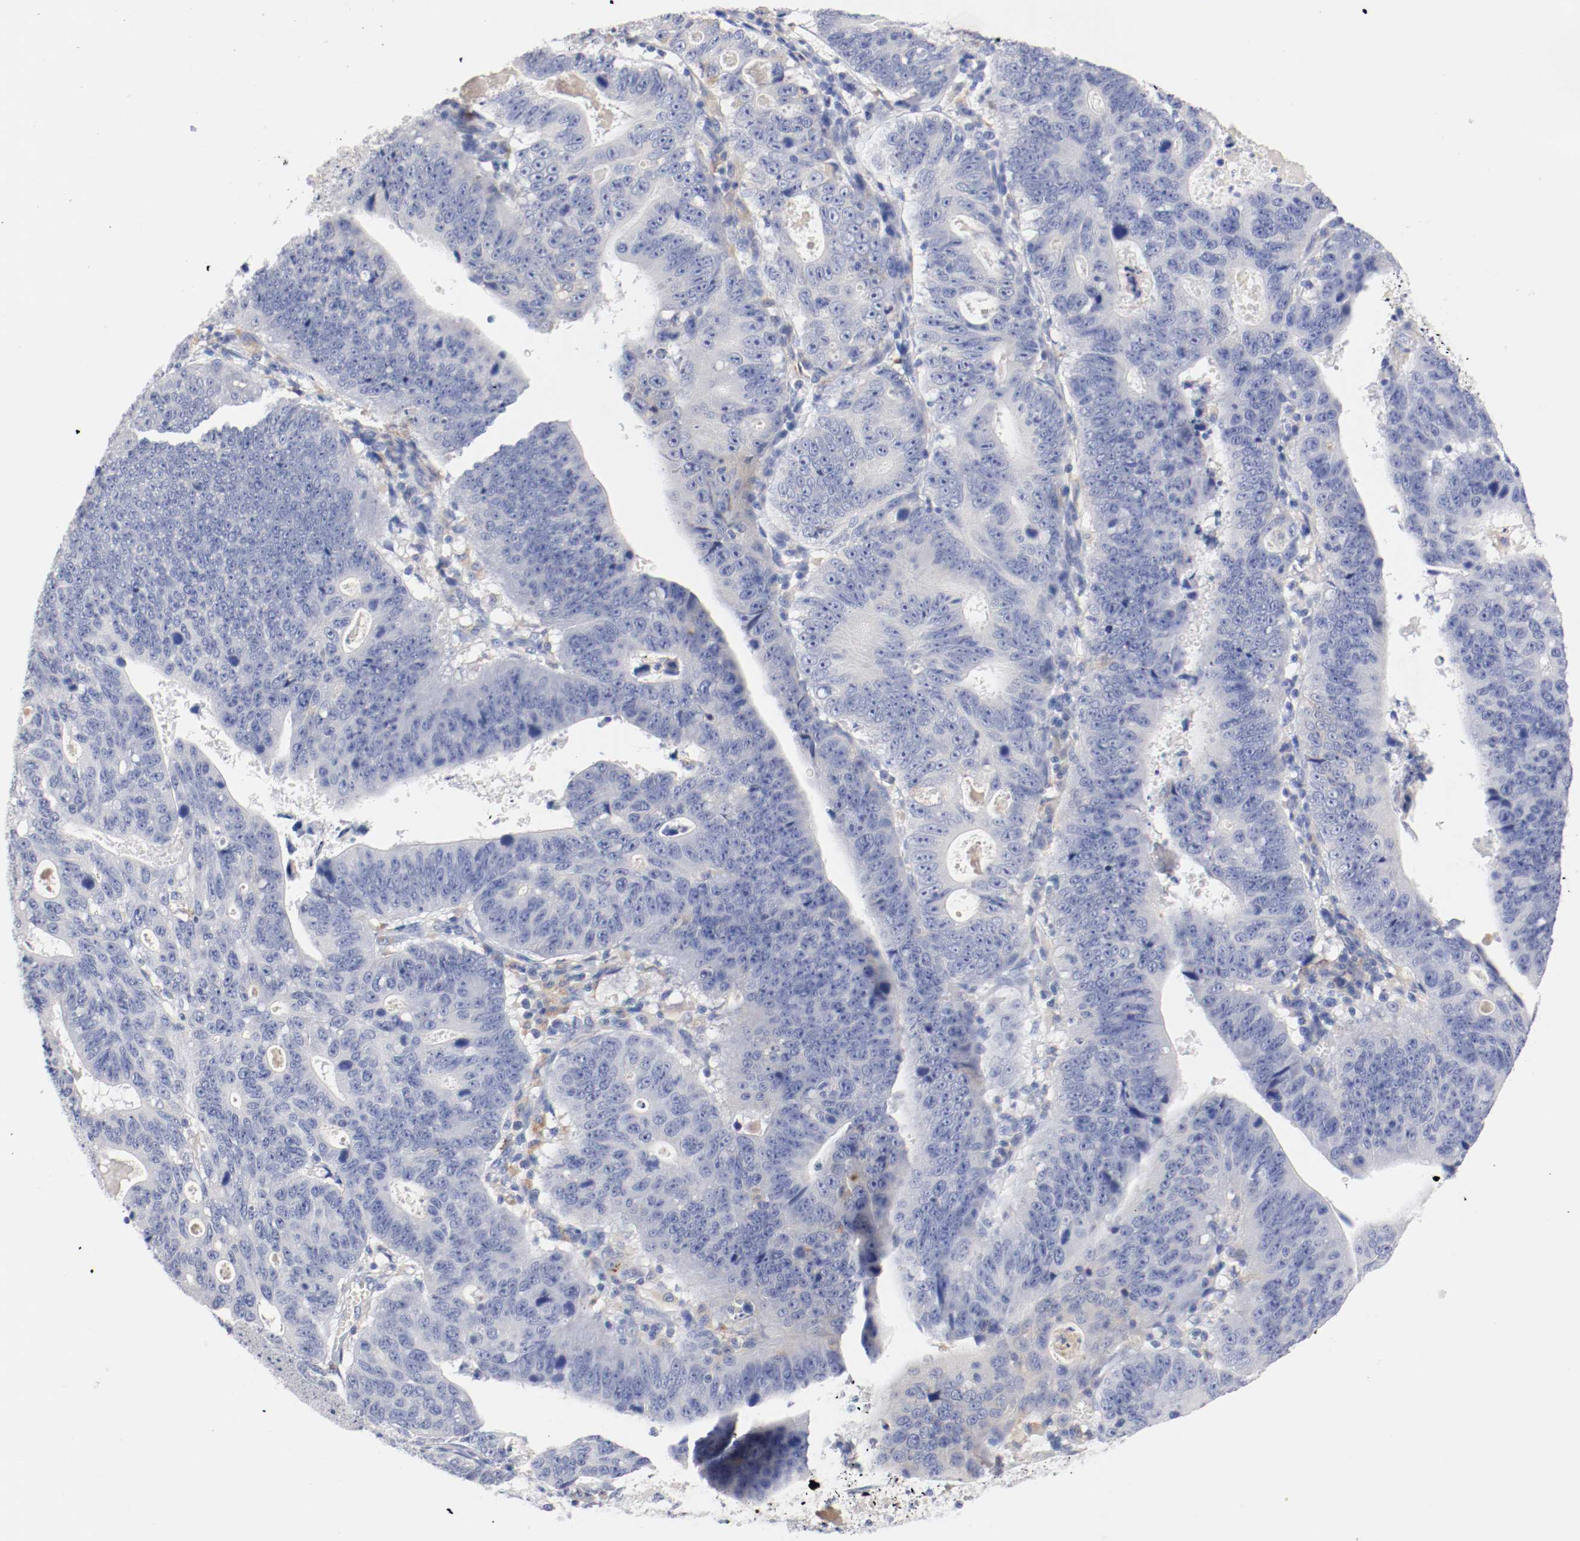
{"staining": {"intensity": "negative", "quantity": "none", "location": "none"}, "tissue": "stomach cancer", "cell_type": "Tumor cells", "image_type": "cancer", "snomed": [{"axis": "morphology", "description": "Adenocarcinoma, NOS"}, {"axis": "topography", "description": "Stomach"}], "caption": "This micrograph is of stomach adenocarcinoma stained with IHC to label a protein in brown with the nuclei are counter-stained blue. There is no expression in tumor cells.", "gene": "FGFBP1", "patient": {"sex": "male", "age": 59}}